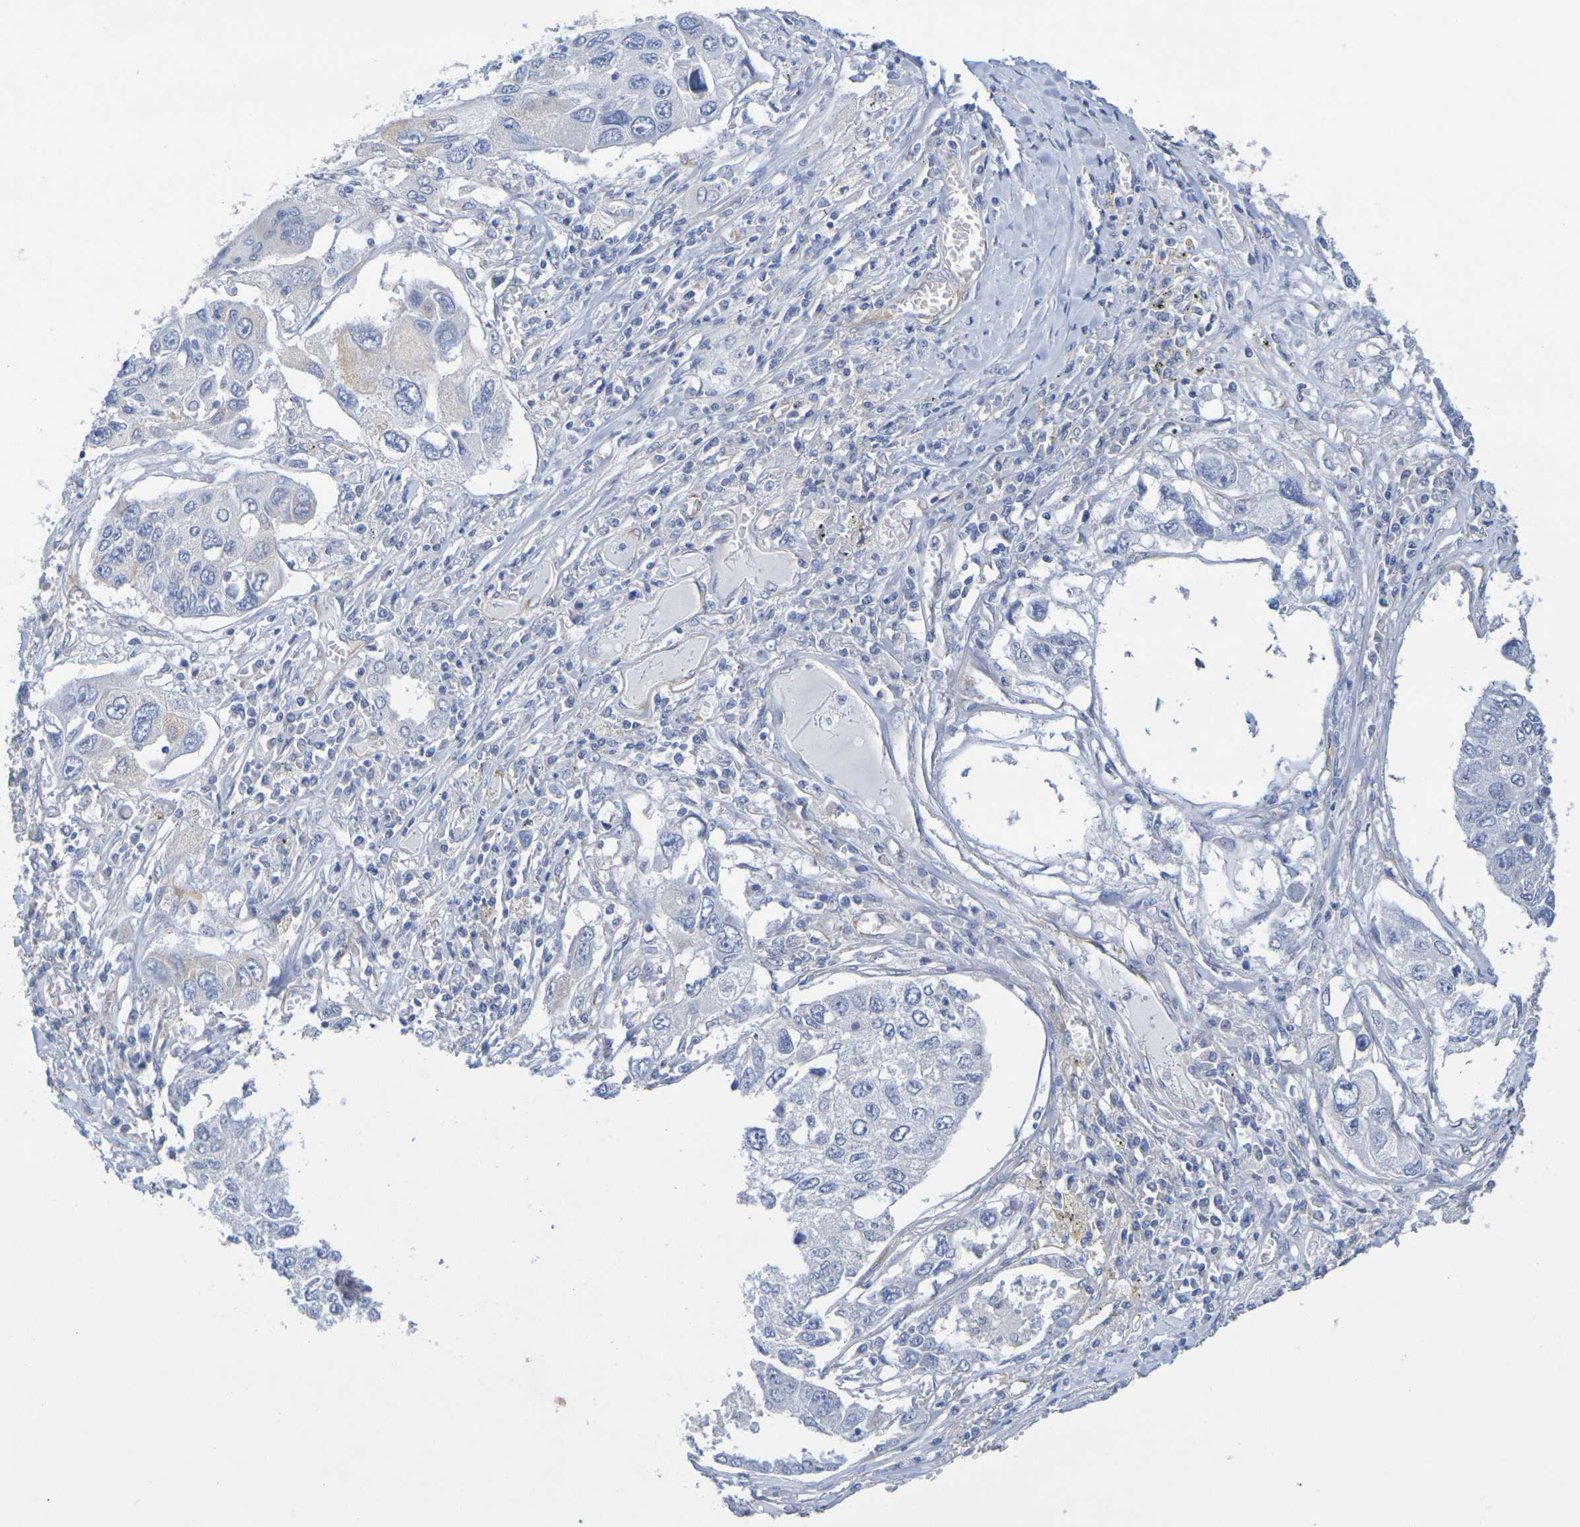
{"staining": {"intensity": "negative", "quantity": "none", "location": "none"}, "tissue": "lung cancer", "cell_type": "Tumor cells", "image_type": "cancer", "snomed": [{"axis": "morphology", "description": "Squamous cell carcinoma, NOS"}, {"axis": "topography", "description": "Lung"}], "caption": "The photomicrograph reveals no significant positivity in tumor cells of lung cancer. Nuclei are stained in blue.", "gene": "TMCC3", "patient": {"sex": "male", "age": 71}}